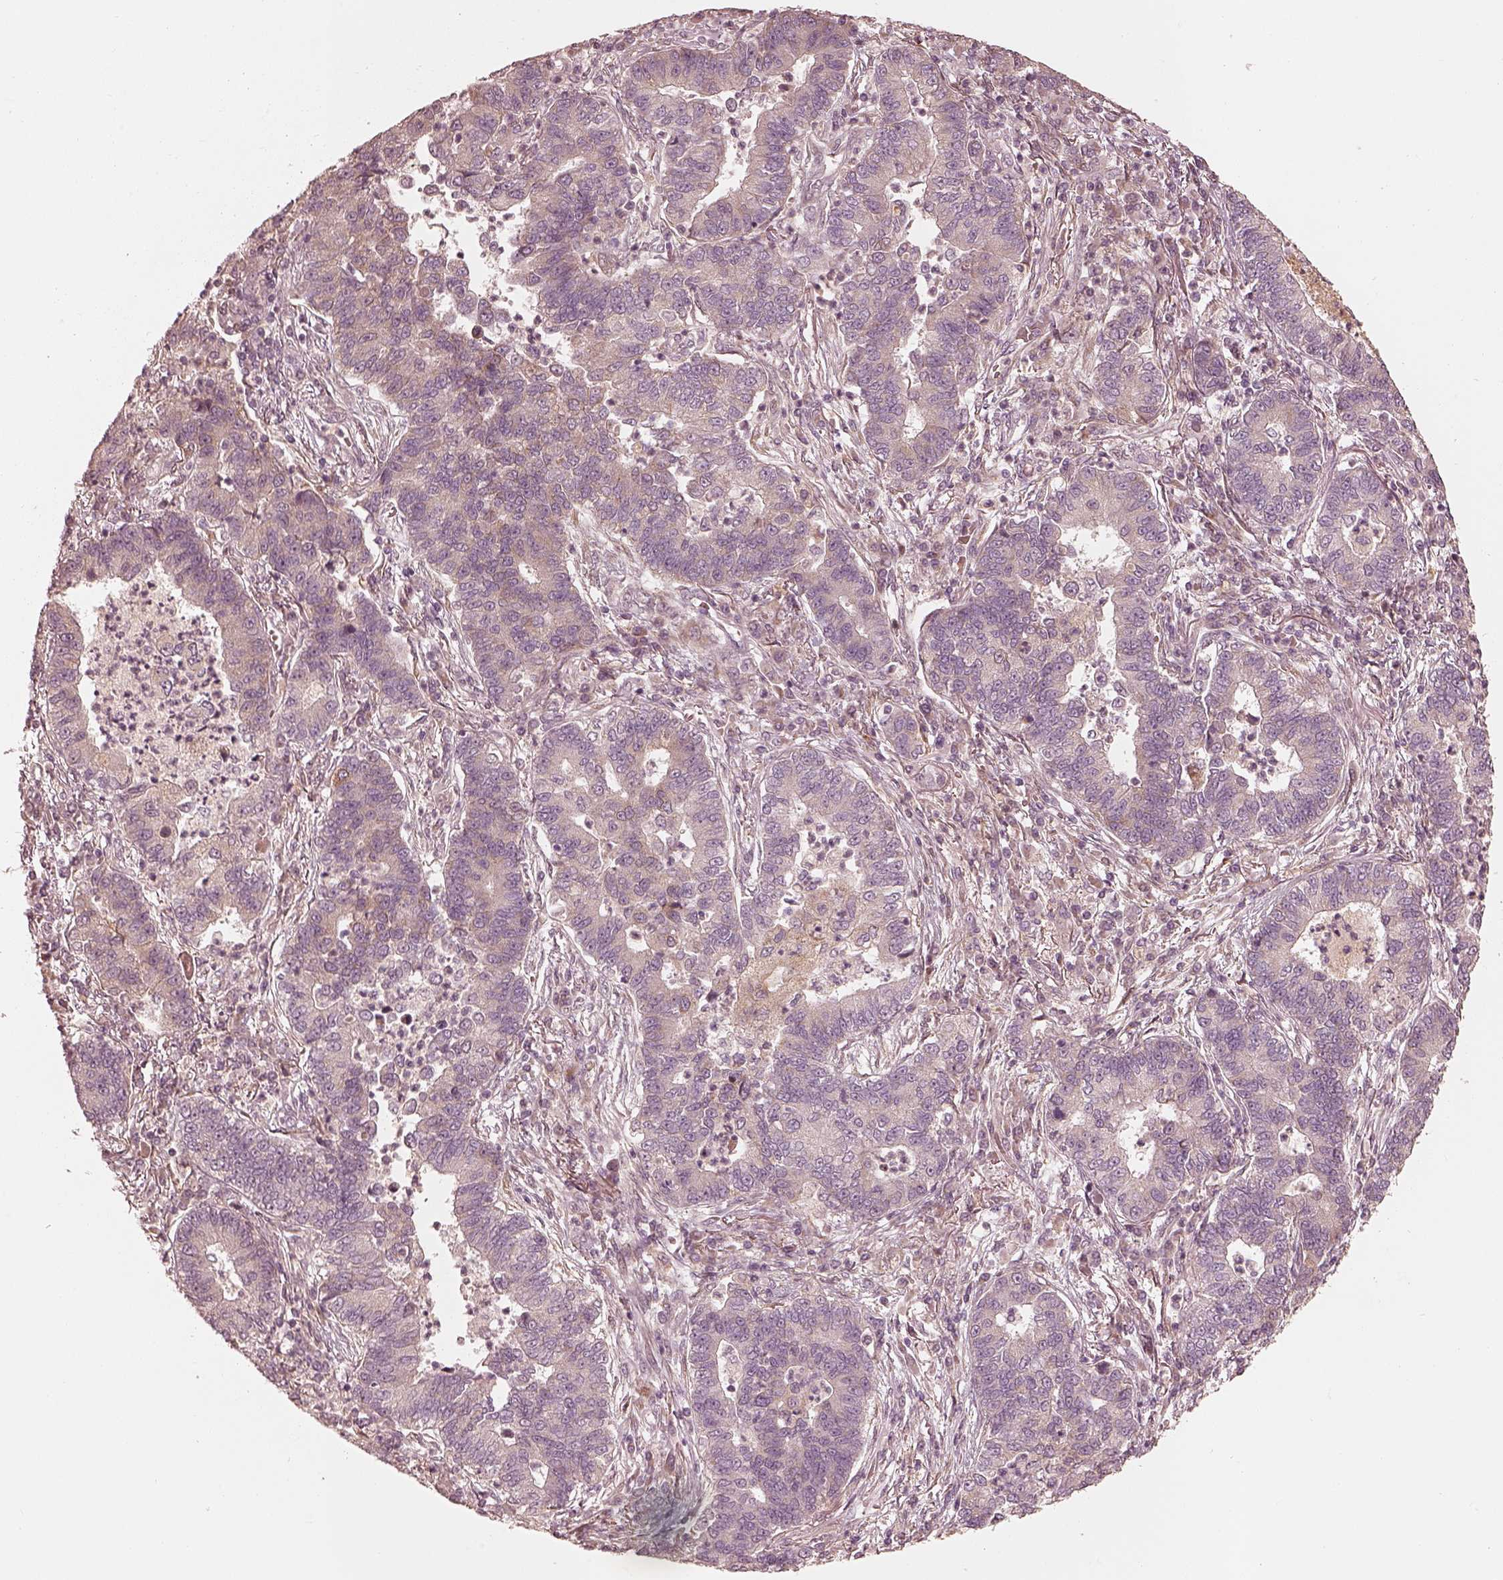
{"staining": {"intensity": "moderate", "quantity": "<25%", "location": "cytoplasmic/membranous"}, "tissue": "lung cancer", "cell_type": "Tumor cells", "image_type": "cancer", "snomed": [{"axis": "morphology", "description": "Adenocarcinoma, NOS"}, {"axis": "topography", "description": "Lung"}], "caption": "A brown stain highlights moderate cytoplasmic/membranous positivity of a protein in human lung adenocarcinoma tumor cells. (brown staining indicates protein expression, while blue staining denotes nuclei).", "gene": "WLS", "patient": {"sex": "female", "age": 57}}